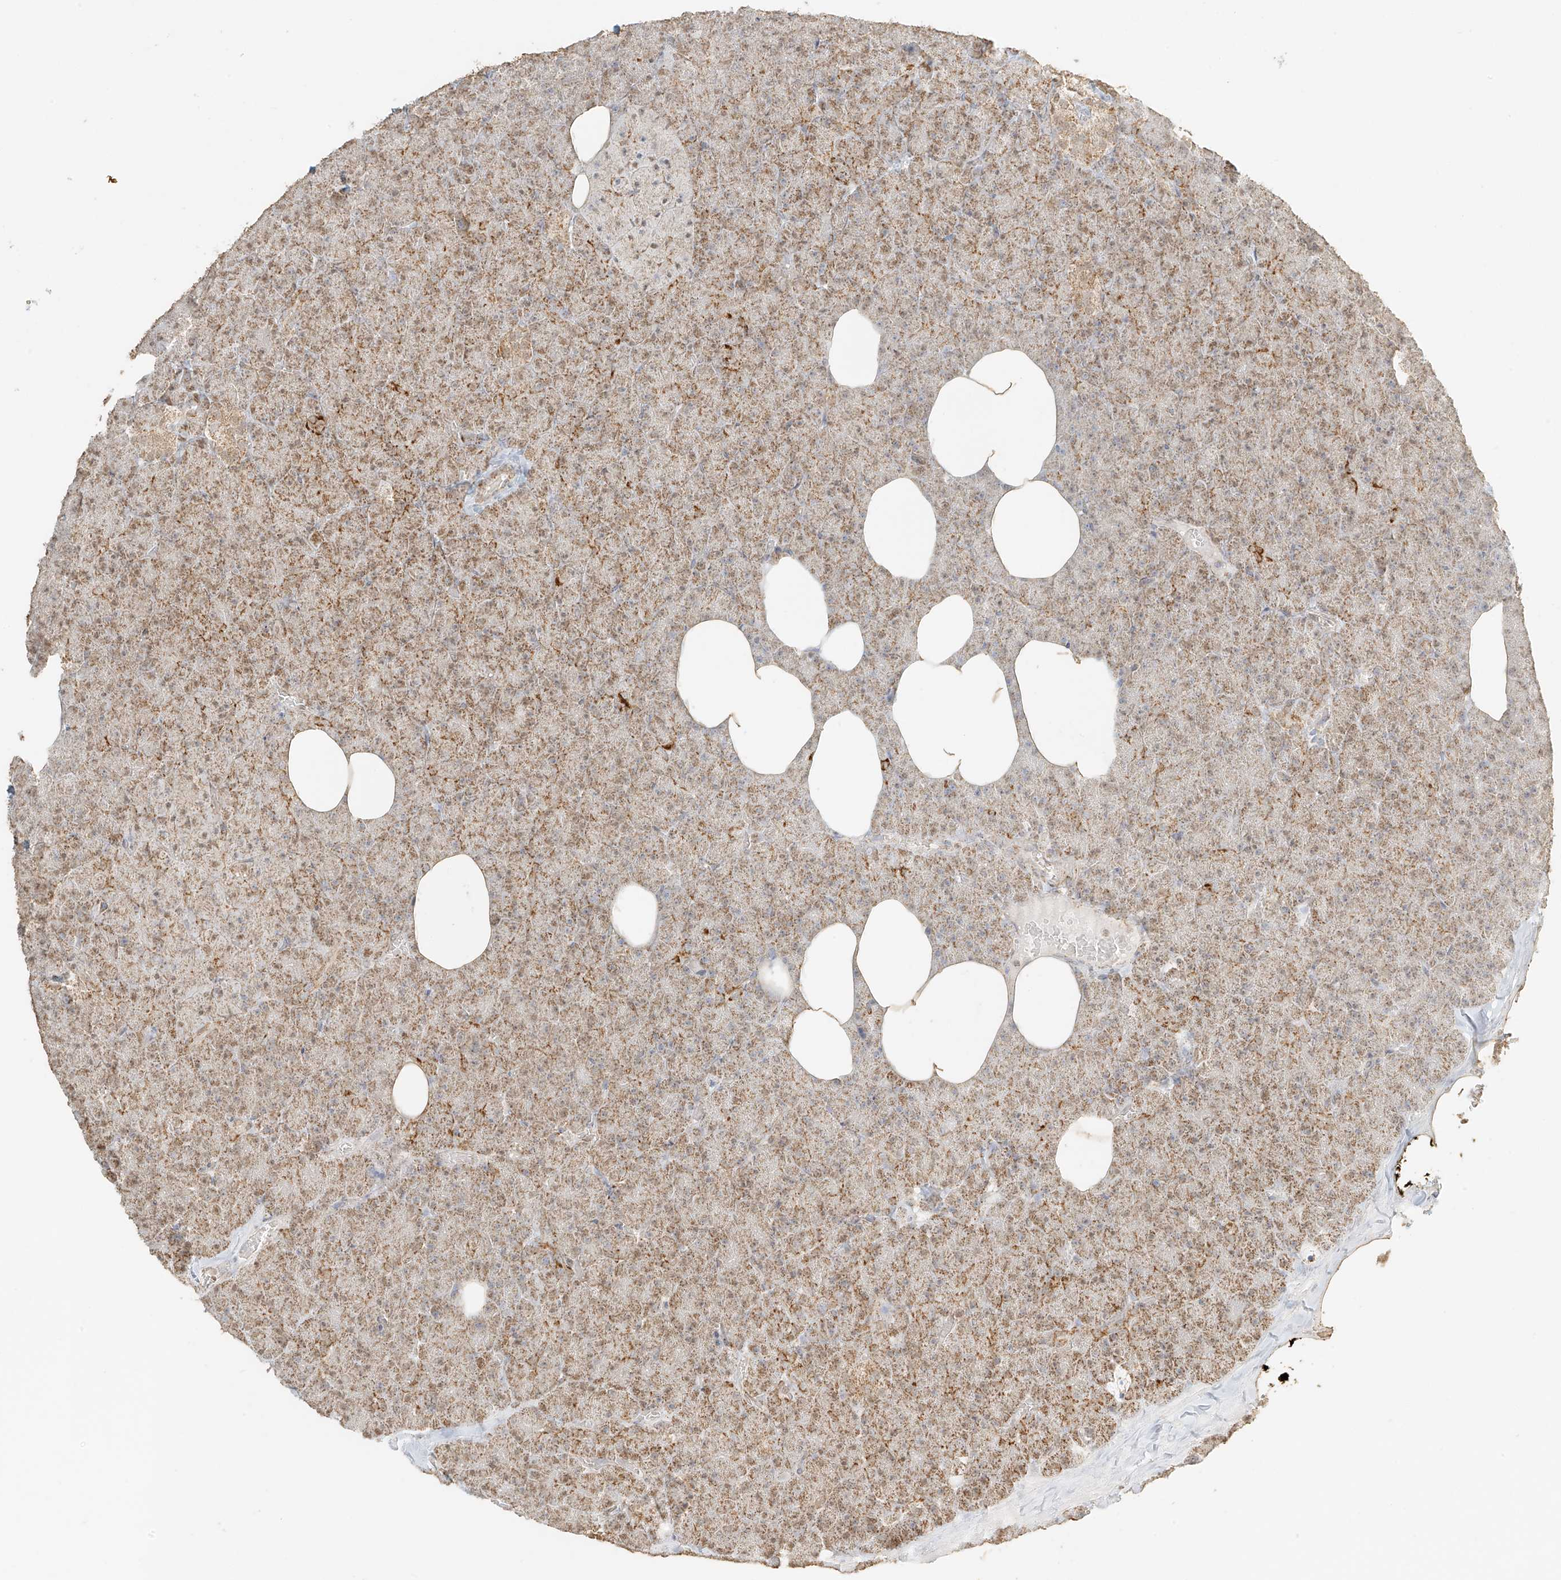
{"staining": {"intensity": "moderate", "quantity": ">75%", "location": "cytoplasmic/membranous"}, "tissue": "pancreas", "cell_type": "Exocrine glandular cells", "image_type": "normal", "snomed": [{"axis": "morphology", "description": "Normal tissue, NOS"}, {"axis": "morphology", "description": "Carcinoid, malignant, NOS"}, {"axis": "topography", "description": "Pancreas"}], "caption": "IHC (DAB (3,3'-diaminobenzidine)) staining of unremarkable pancreas displays moderate cytoplasmic/membranous protein staining in approximately >75% of exocrine glandular cells.", "gene": "MIPEP", "patient": {"sex": "female", "age": 35}}